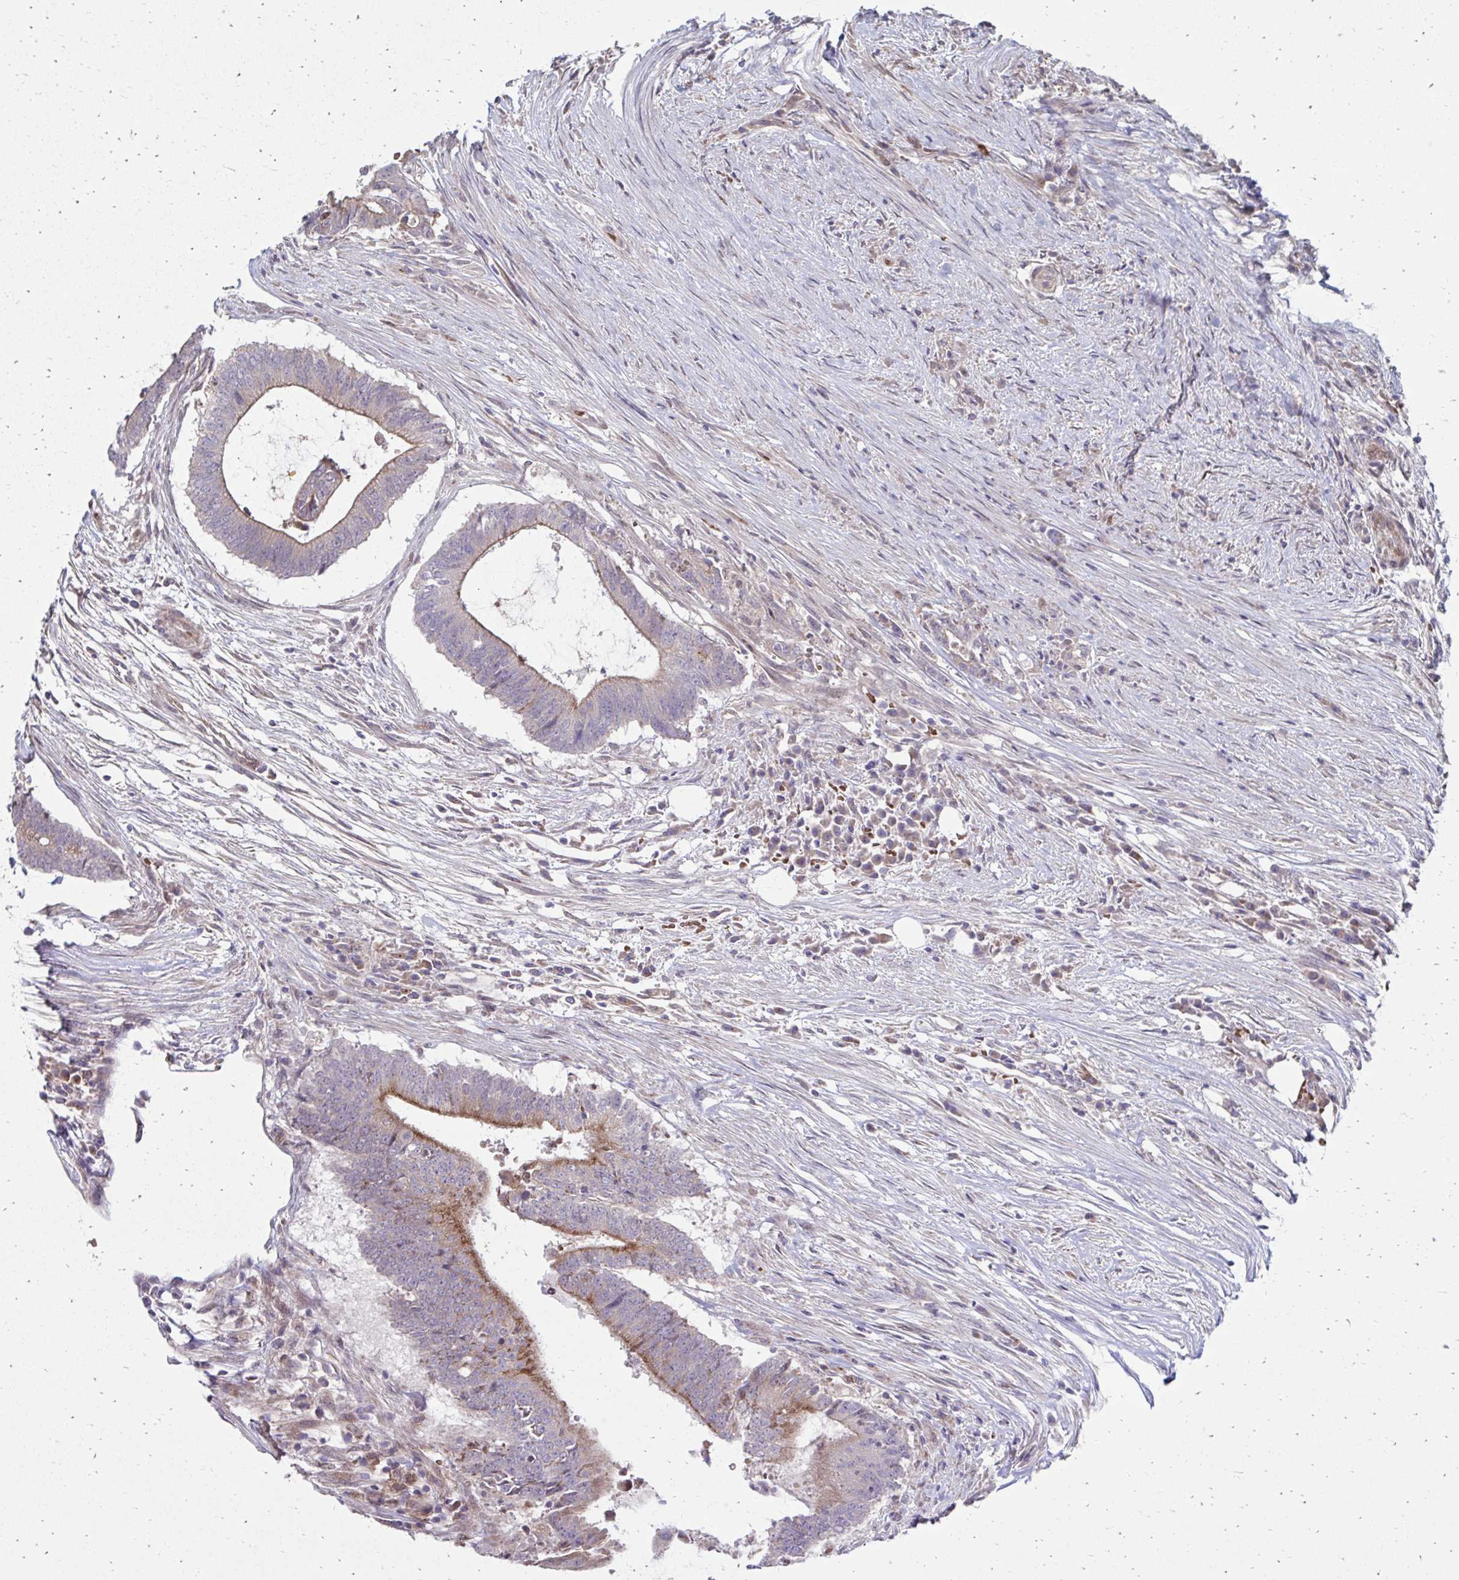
{"staining": {"intensity": "moderate", "quantity": "25%-75%", "location": "cytoplasmic/membranous"}, "tissue": "colorectal cancer", "cell_type": "Tumor cells", "image_type": "cancer", "snomed": [{"axis": "morphology", "description": "Adenocarcinoma, NOS"}, {"axis": "topography", "description": "Colon"}], "caption": "Immunohistochemistry (IHC) staining of colorectal cancer, which demonstrates medium levels of moderate cytoplasmic/membranous expression in approximately 25%-75% of tumor cells indicating moderate cytoplasmic/membranous protein positivity. The staining was performed using DAB (3,3'-diaminobenzidine) (brown) for protein detection and nuclei were counterstained in hematoxylin (blue).", "gene": "ITPR2", "patient": {"sex": "female", "age": 43}}